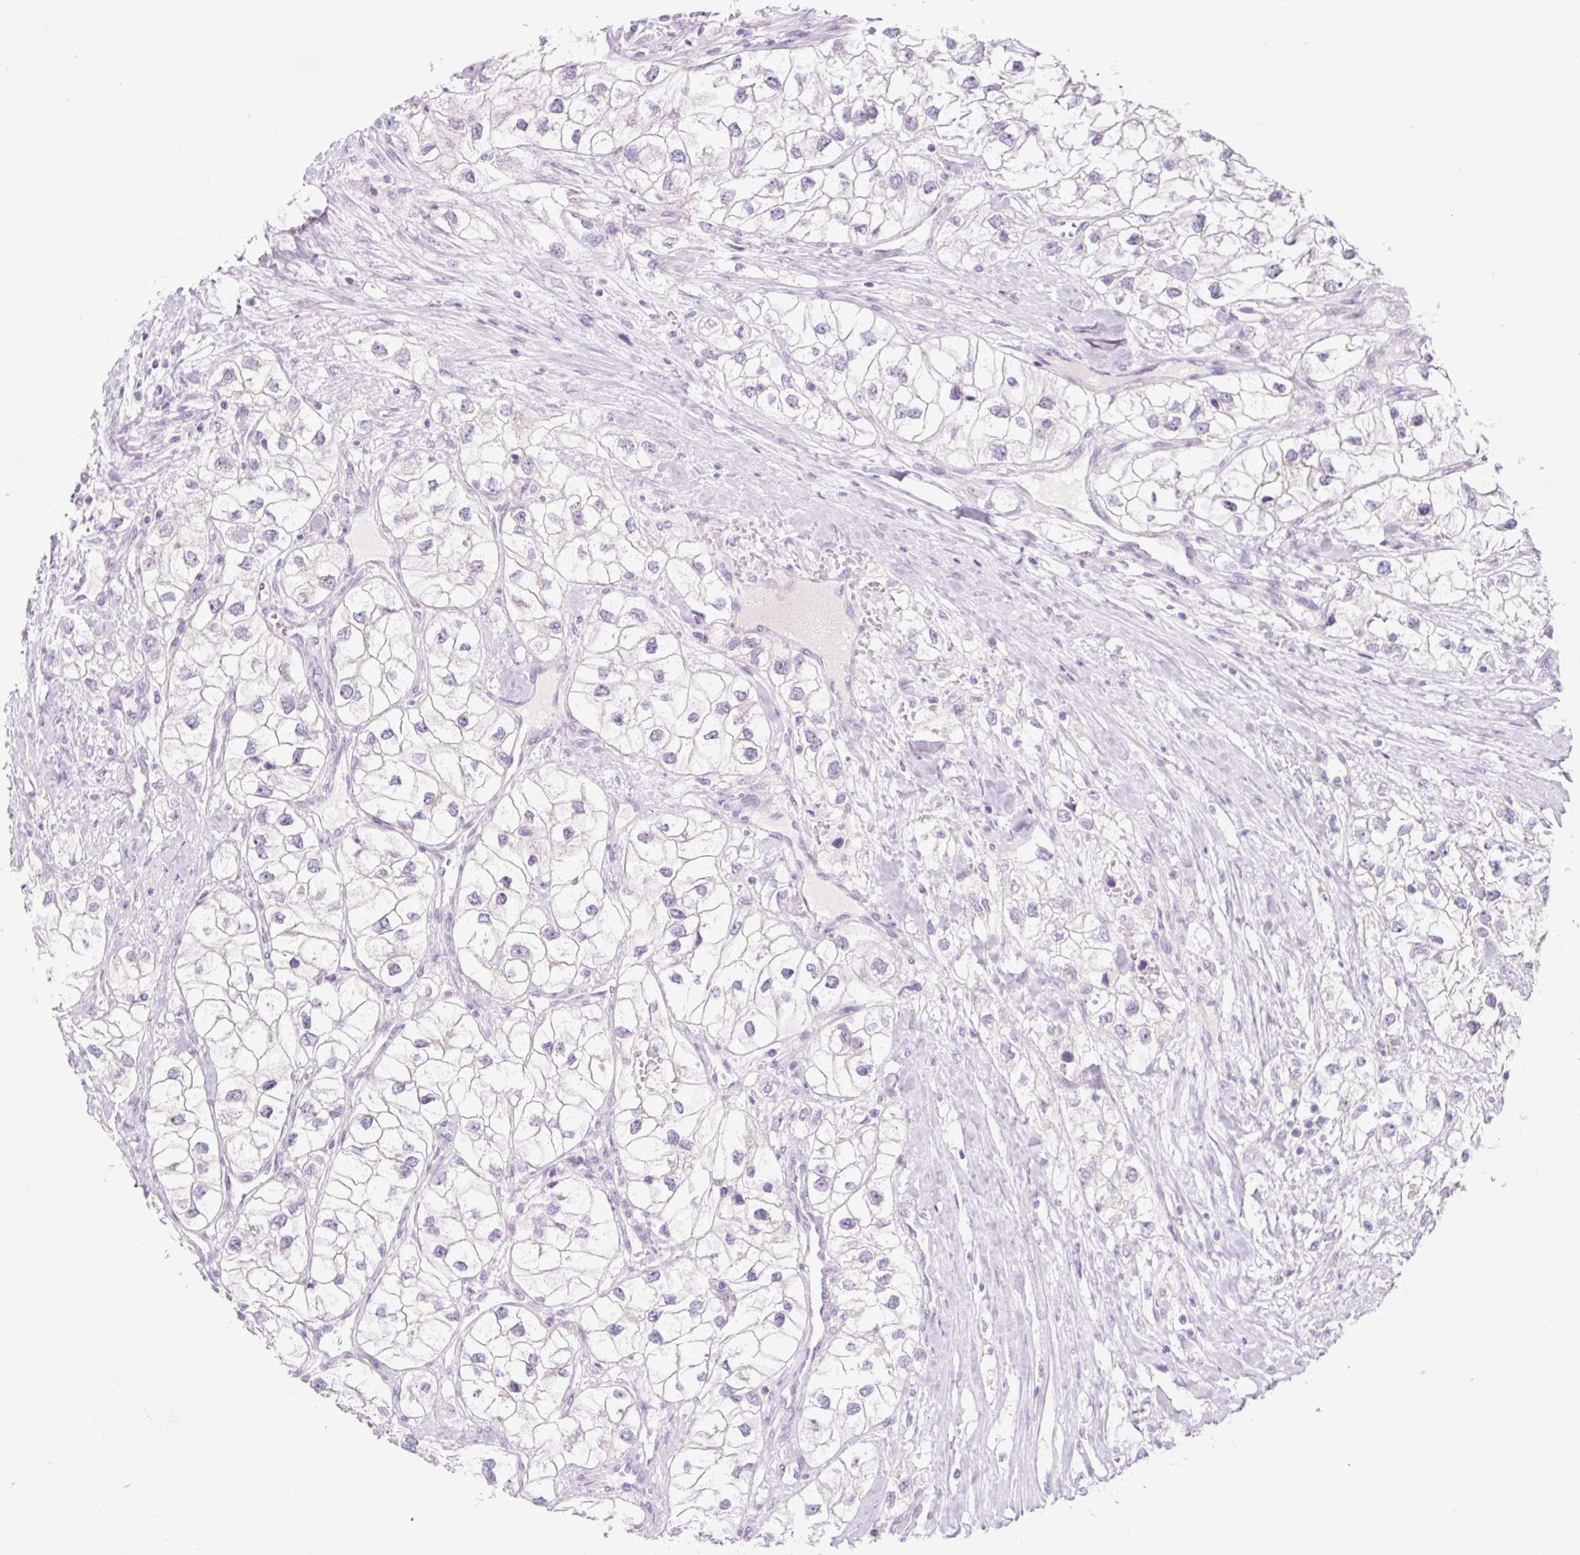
{"staining": {"intensity": "negative", "quantity": "none", "location": "none"}, "tissue": "renal cancer", "cell_type": "Tumor cells", "image_type": "cancer", "snomed": [{"axis": "morphology", "description": "Adenocarcinoma, NOS"}, {"axis": "topography", "description": "Kidney"}], "caption": "A histopathology image of human renal cancer (adenocarcinoma) is negative for staining in tumor cells.", "gene": "CELF6", "patient": {"sex": "male", "age": 59}}